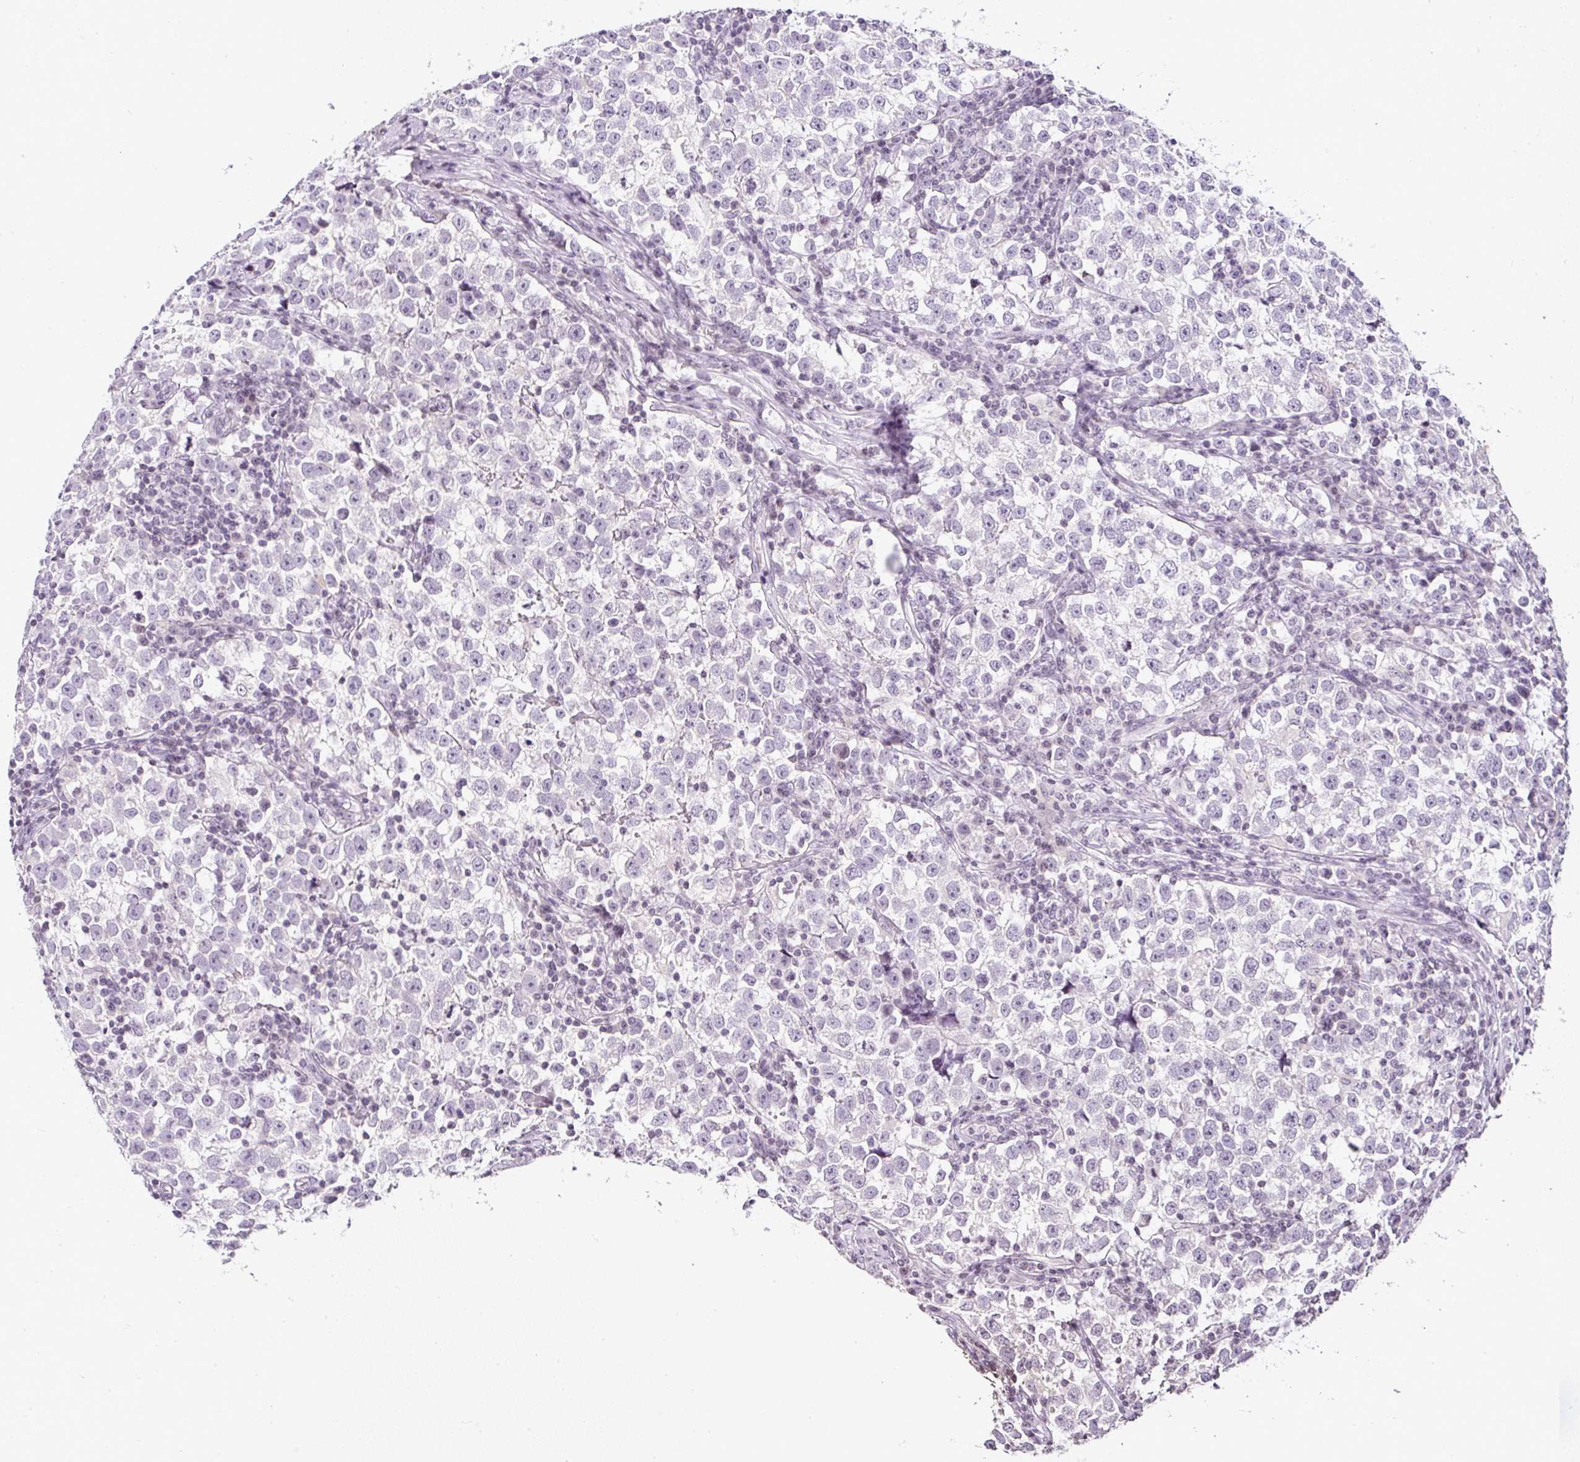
{"staining": {"intensity": "negative", "quantity": "none", "location": "none"}, "tissue": "testis cancer", "cell_type": "Tumor cells", "image_type": "cancer", "snomed": [{"axis": "morphology", "description": "Normal tissue, NOS"}, {"axis": "morphology", "description": "Seminoma, NOS"}, {"axis": "topography", "description": "Testis"}], "caption": "Immunohistochemistry micrograph of testis cancer (seminoma) stained for a protein (brown), which exhibits no staining in tumor cells. (IHC, brightfield microscopy, high magnification).", "gene": "SERPINB3", "patient": {"sex": "male", "age": 43}}